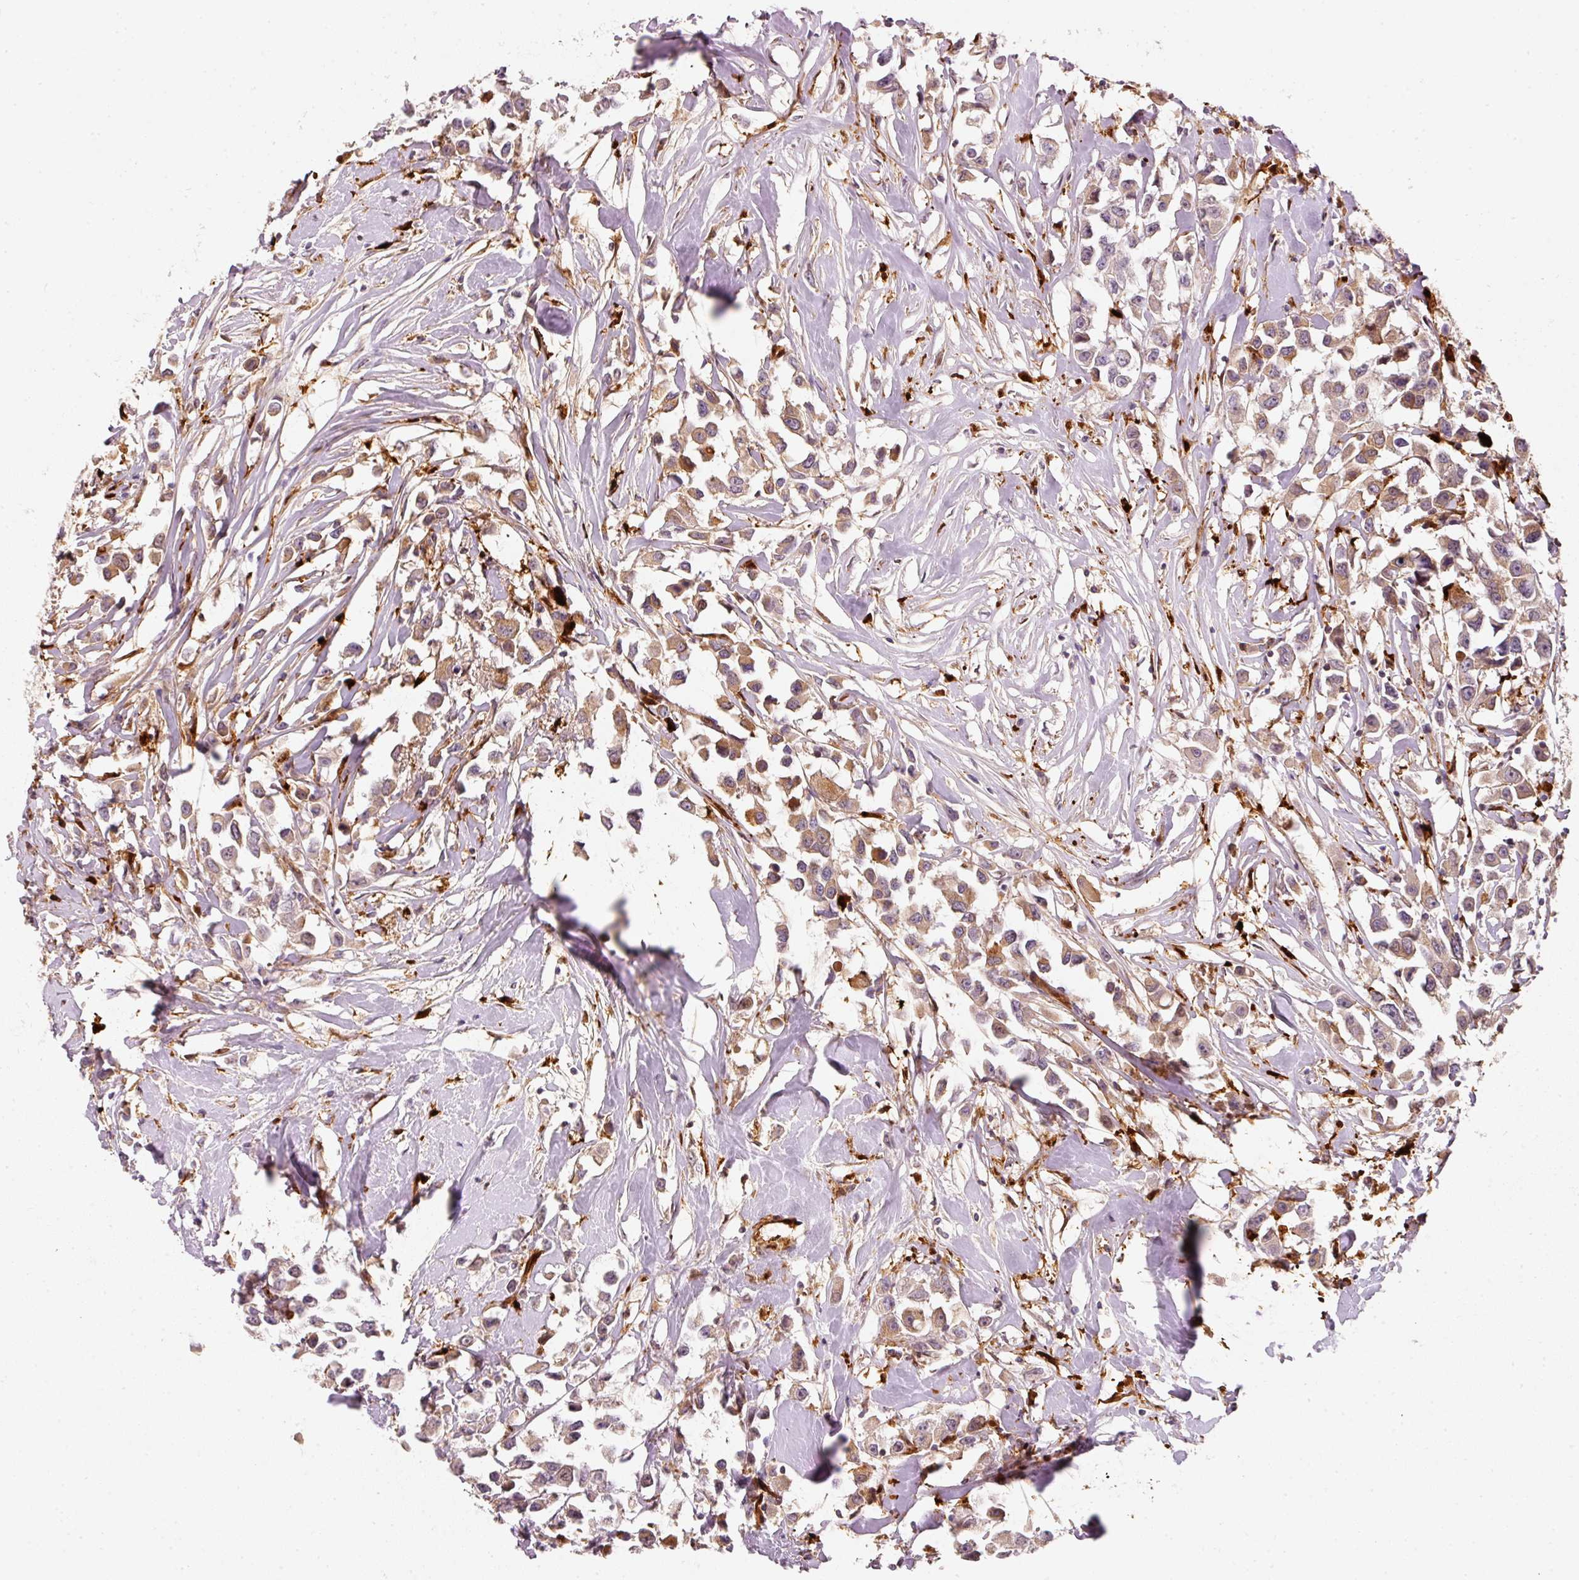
{"staining": {"intensity": "moderate", "quantity": ">75%", "location": "cytoplasmic/membranous"}, "tissue": "breast cancer", "cell_type": "Tumor cells", "image_type": "cancer", "snomed": [{"axis": "morphology", "description": "Duct carcinoma"}, {"axis": "topography", "description": "Breast"}], "caption": "Breast cancer (infiltrating ductal carcinoma) tissue reveals moderate cytoplasmic/membranous expression in approximately >75% of tumor cells, visualized by immunohistochemistry.", "gene": "IQGAP2", "patient": {"sex": "female", "age": 61}}